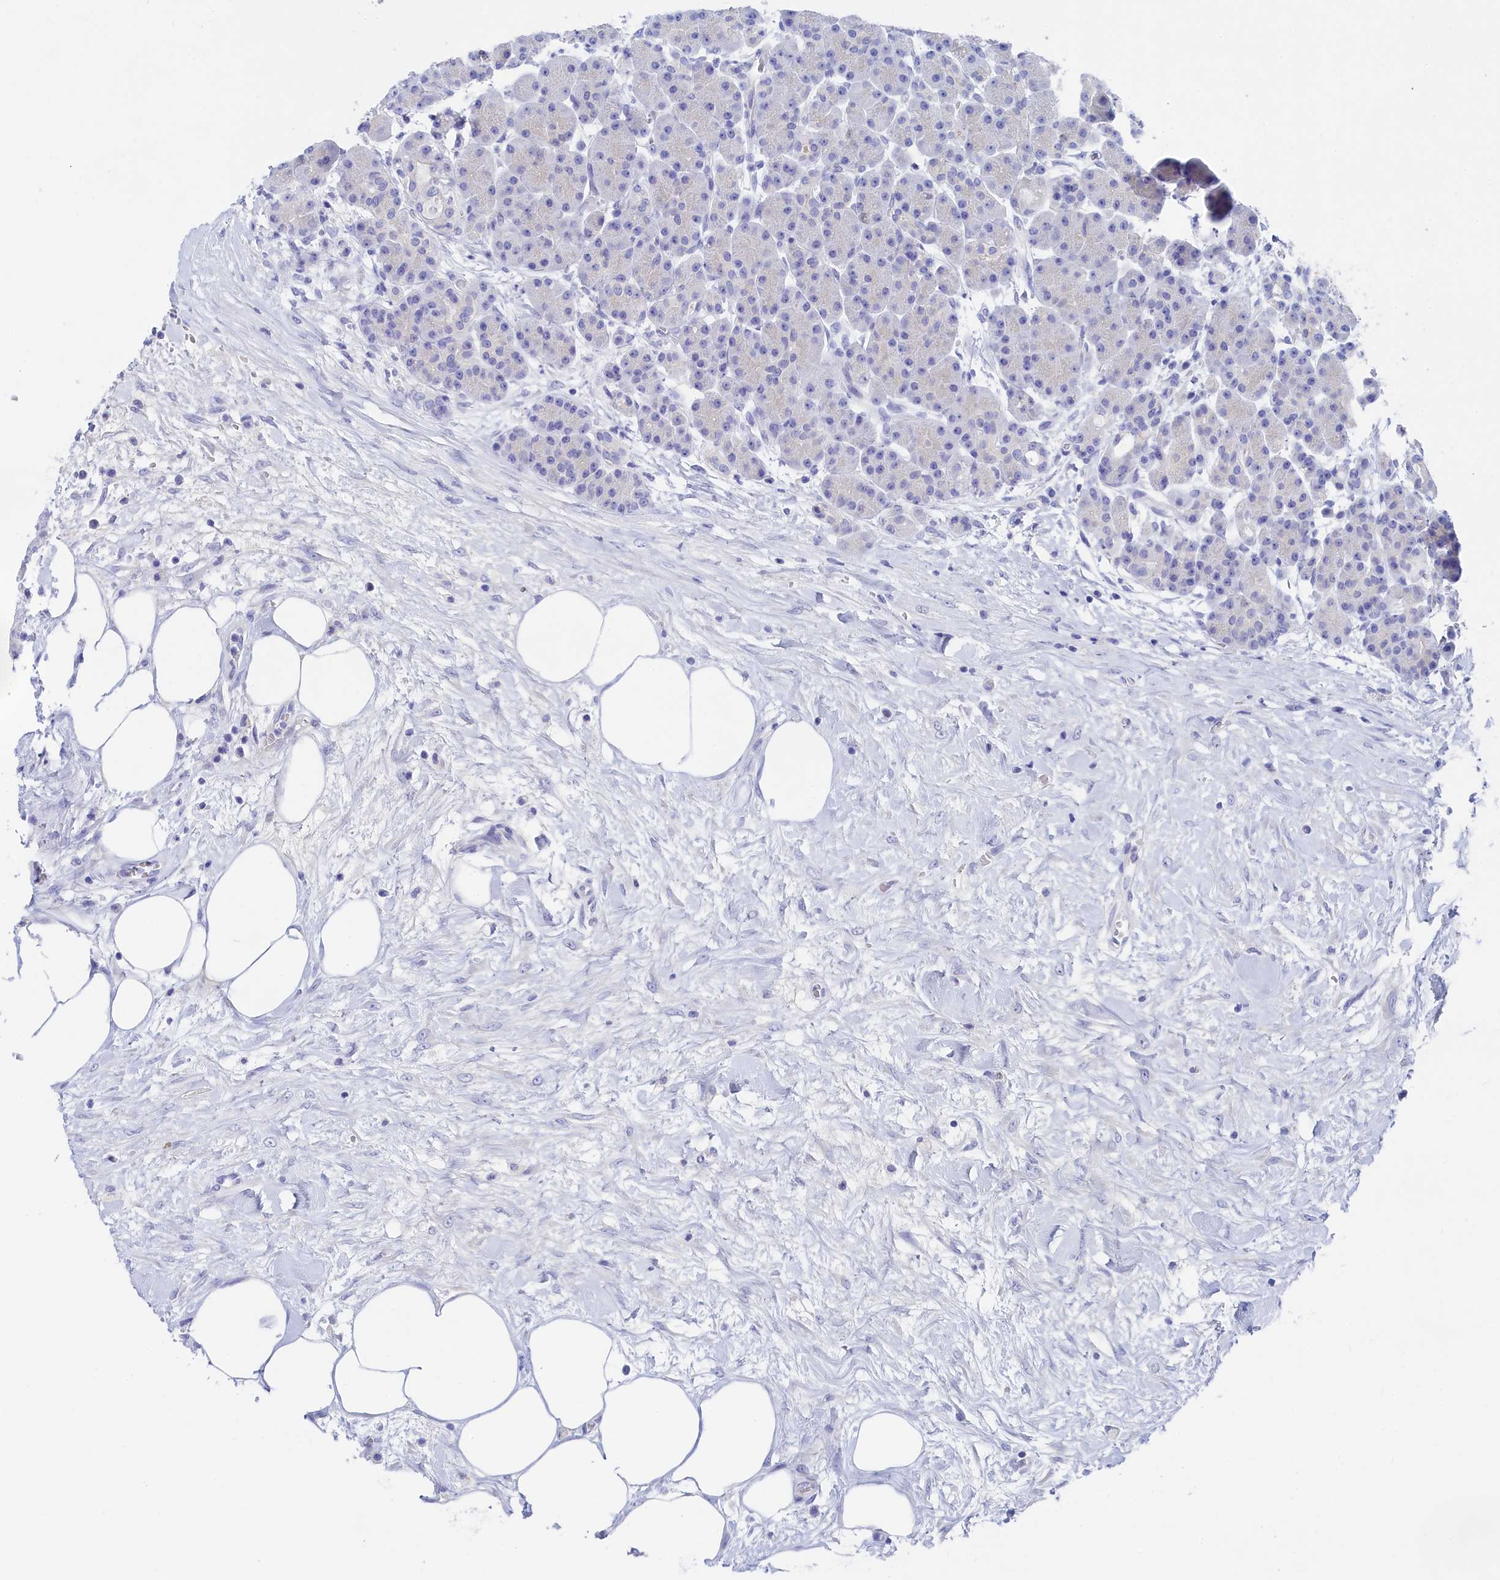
{"staining": {"intensity": "negative", "quantity": "none", "location": "none"}, "tissue": "pancreas", "cell_type": "Exocrine glandular cells", "image_type": "normal", "snomed": [{"axis": "morphology", "description": "Normal tissue, NOS"}, {"axis": "topography", "description": "Pancreas"}], "caption": "High magnification brightfield microscopy of benign pancreas stained with DAB (brown) and counterstained with hematoxylin (blue): exocrine glandular cells show no significant positivity.", "gene": "TRIM10", "patient": {"sex": "male", "age": 63}}